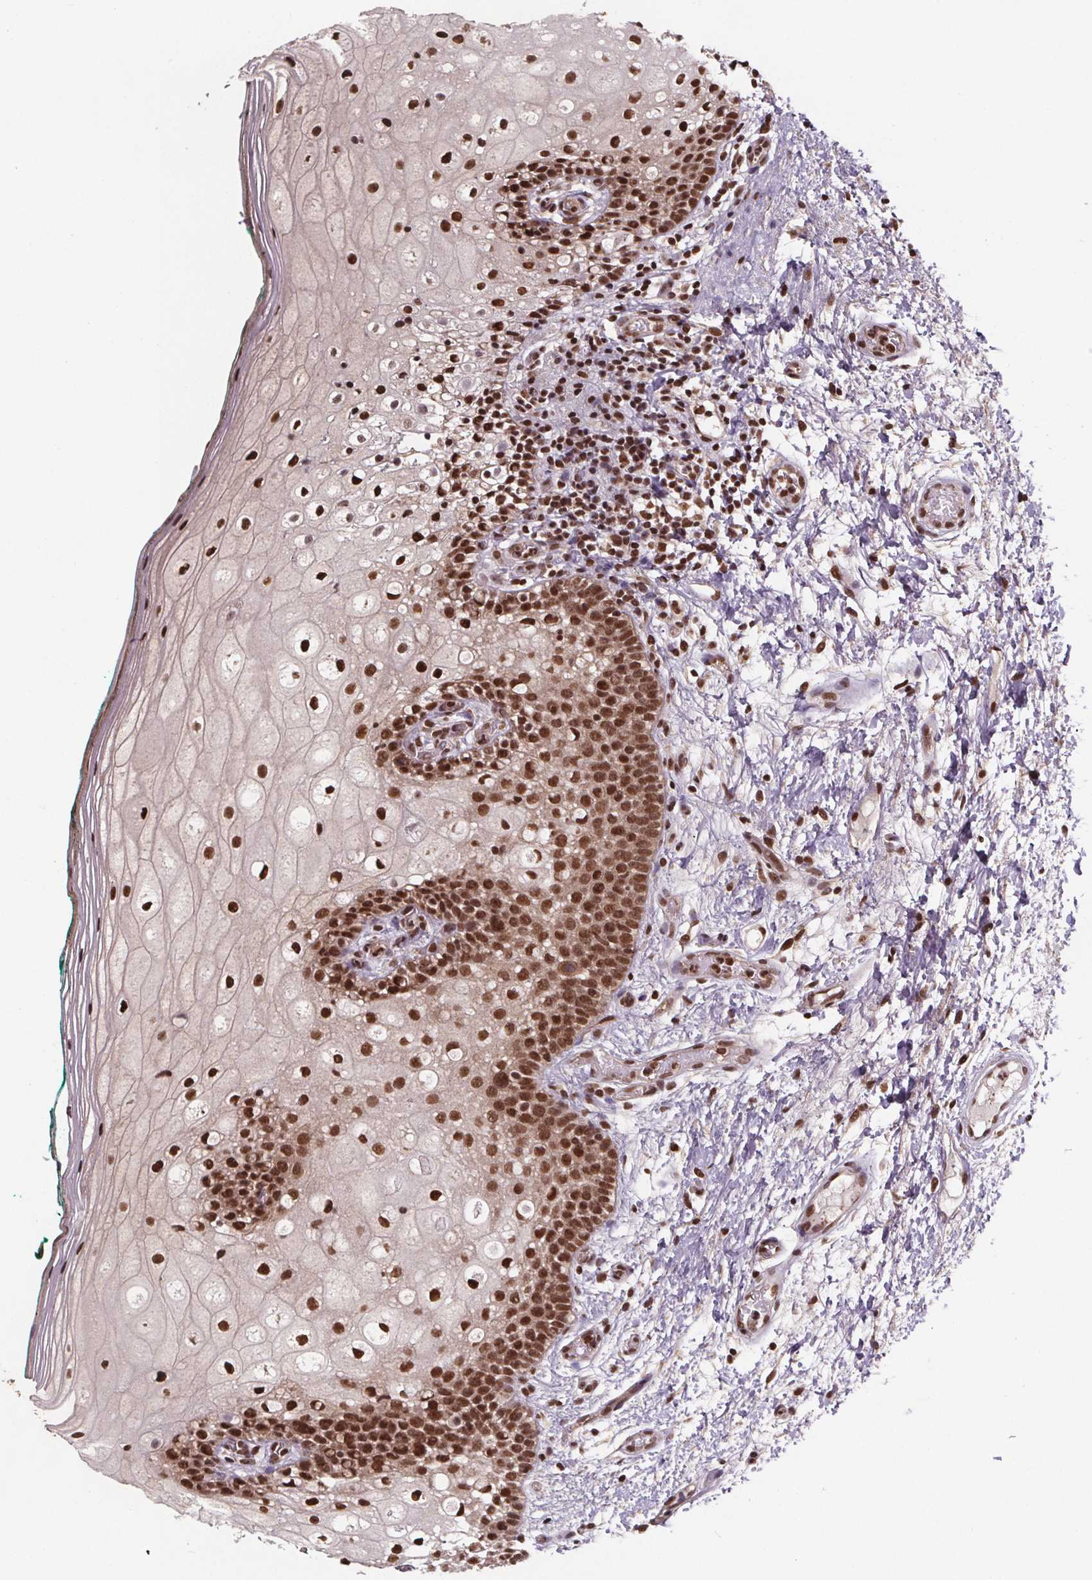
{"staining": {"intensity": "strong", "quantity": ">75%", "location": "nuclear"}, "tissue": "oral mucosa", "cell_type": "Squamous epithelial cells", "image_type": "normal", "snomed": [{"axis": "morphology", "description": "Normal tissue, NOS"}, {"axis": "topography", "description": "Oral tissue"}], "caption": "IHC of normal oral mucosa displays high levels of strong nuclear expression in approximately >75% of squamous epithelial cells.", "gene": "JARID2", "patient": {"sex": "female", "age": 83}}